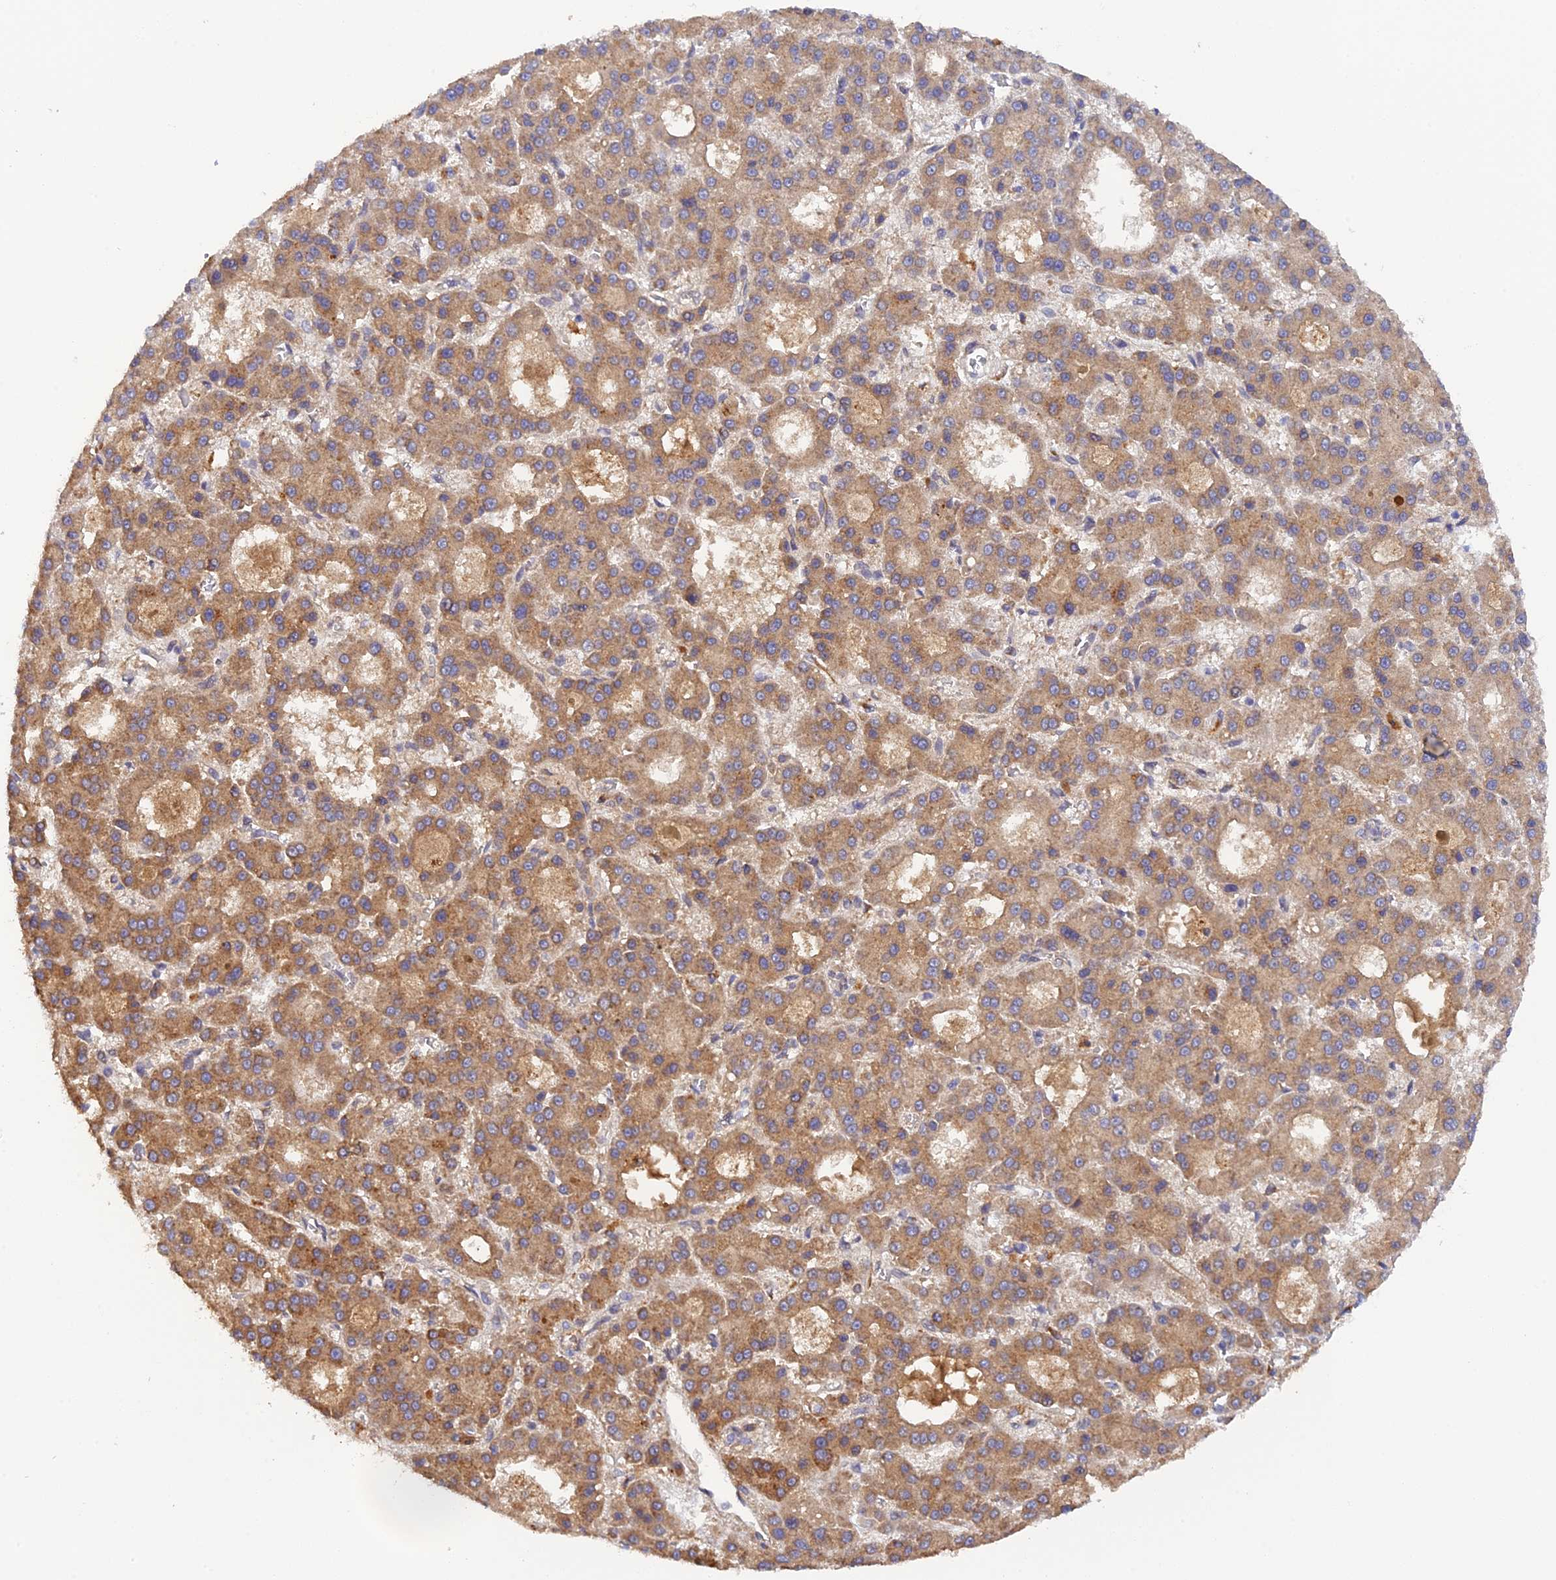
{"staining": {"intensity": "moderate", "quantity": ">75%", "location": "cytoplasmic/membranous"}, "tissue": "liver cancer", "cell_type": "Tumor cells", "image_type": "cancer", "snomed": [{"axis": "morphology", "description": "Carcinoma, Hepatocellular, NOS"}, {"axis": "topography", "description": "Liver"}], "caption": "Protein staining by immunohistochemistry reveals moderate cytoplasmic/membranous expression in approximately >75% of tumor cells in liver cancer.", "gene": "P3H3", "patient": {"sex": "male", "age": 70}}